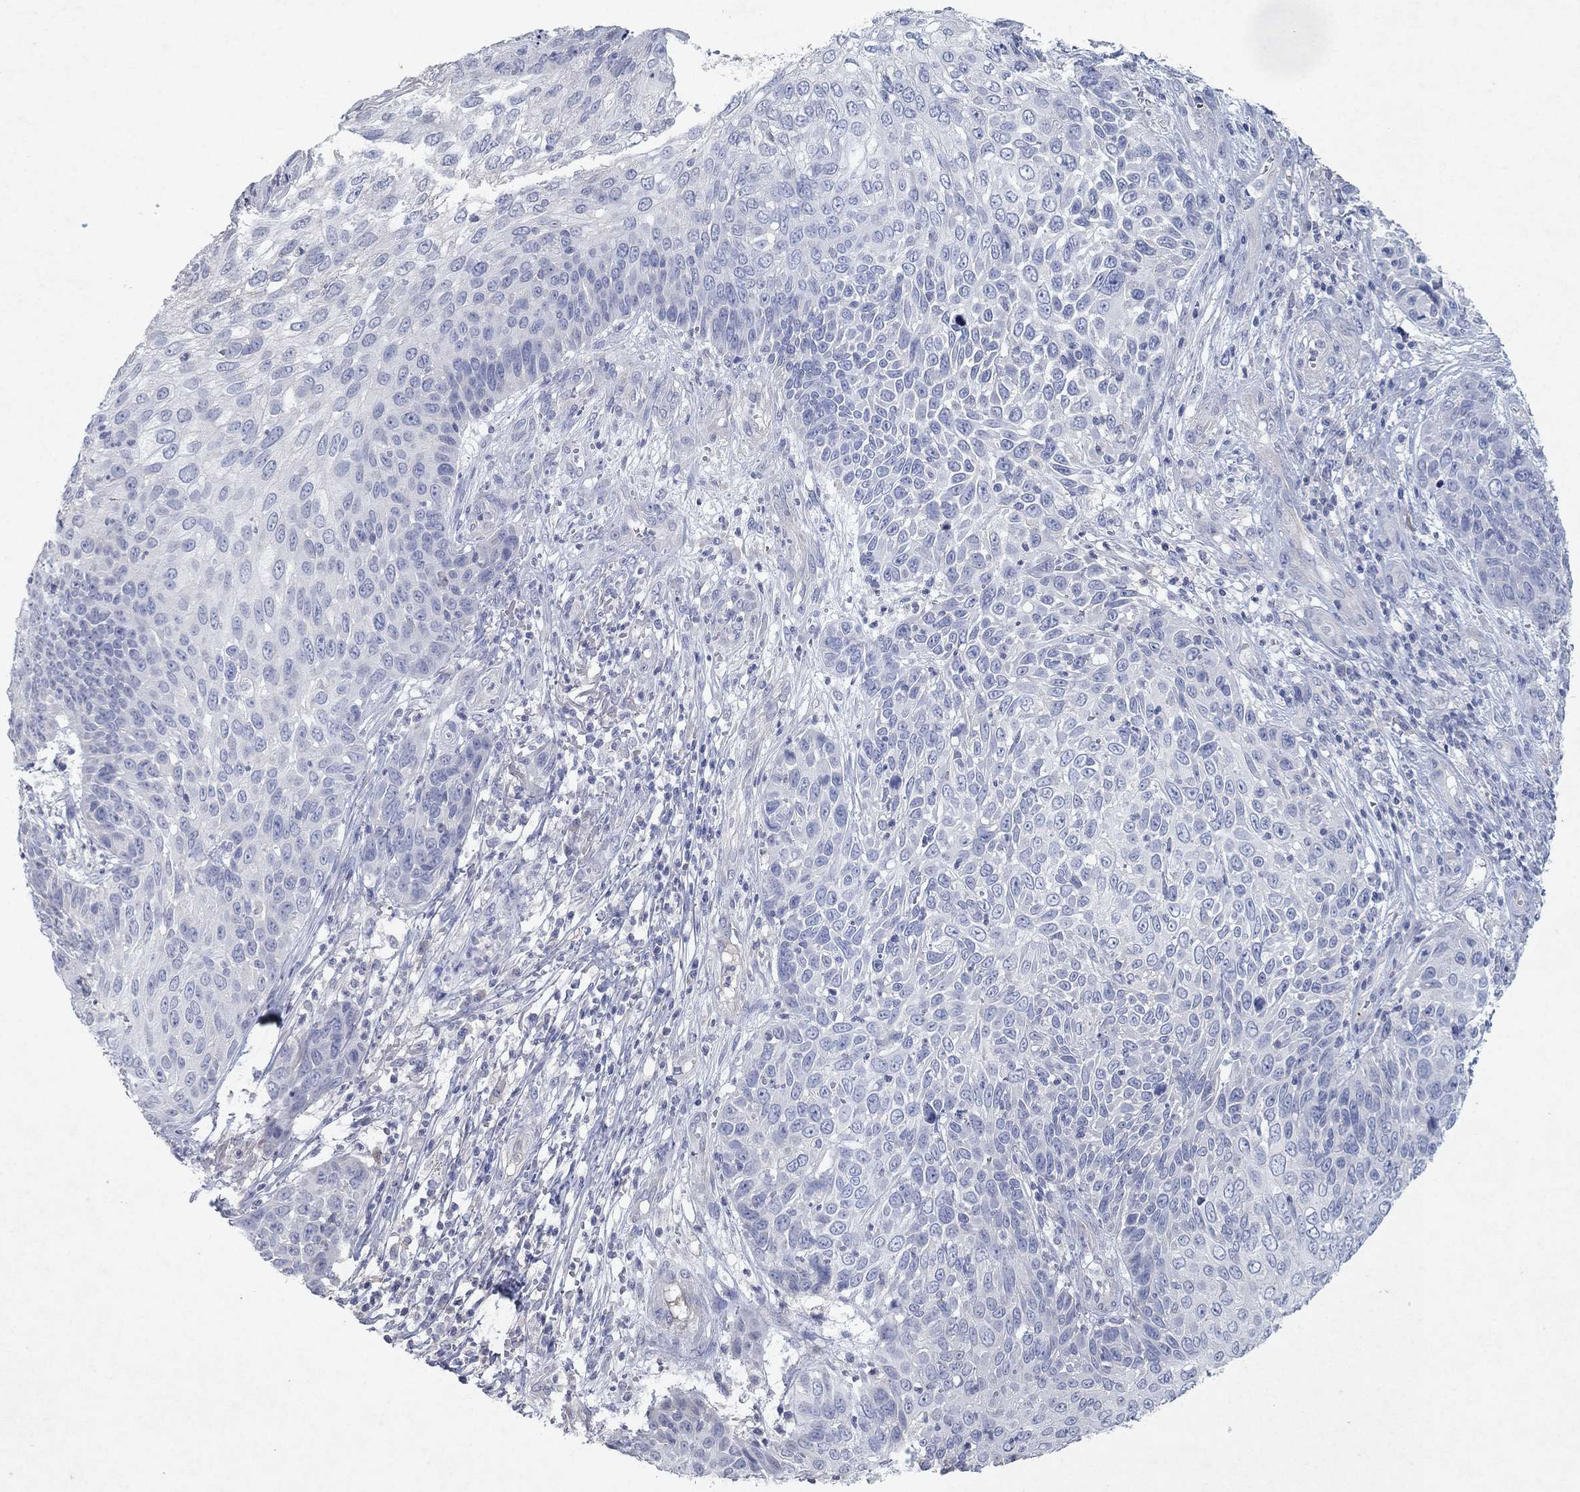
{"staining": {"intensity": "negative", "quantity": "none", "location": "none"}, "tissue": "skin cancer", "cell_type": "Tumor cells", "image_type": "cancer", "snomed": [{"axis": "morphology", "description": "Squamous cell carcinoma, NOS"}, {"axis": "topography", "description": "Skin"}], "caption": "Immunohistochemistry (IHC) of skin squamous cell carcinoma shows no expression in tumor cells. (Brightfield microscopy of DAB (3,3'-diaminobenzidine) immunohistochemistry at high magnification).", "gene": "KRT40", "patient": {"sex": "male", "age": 92}}